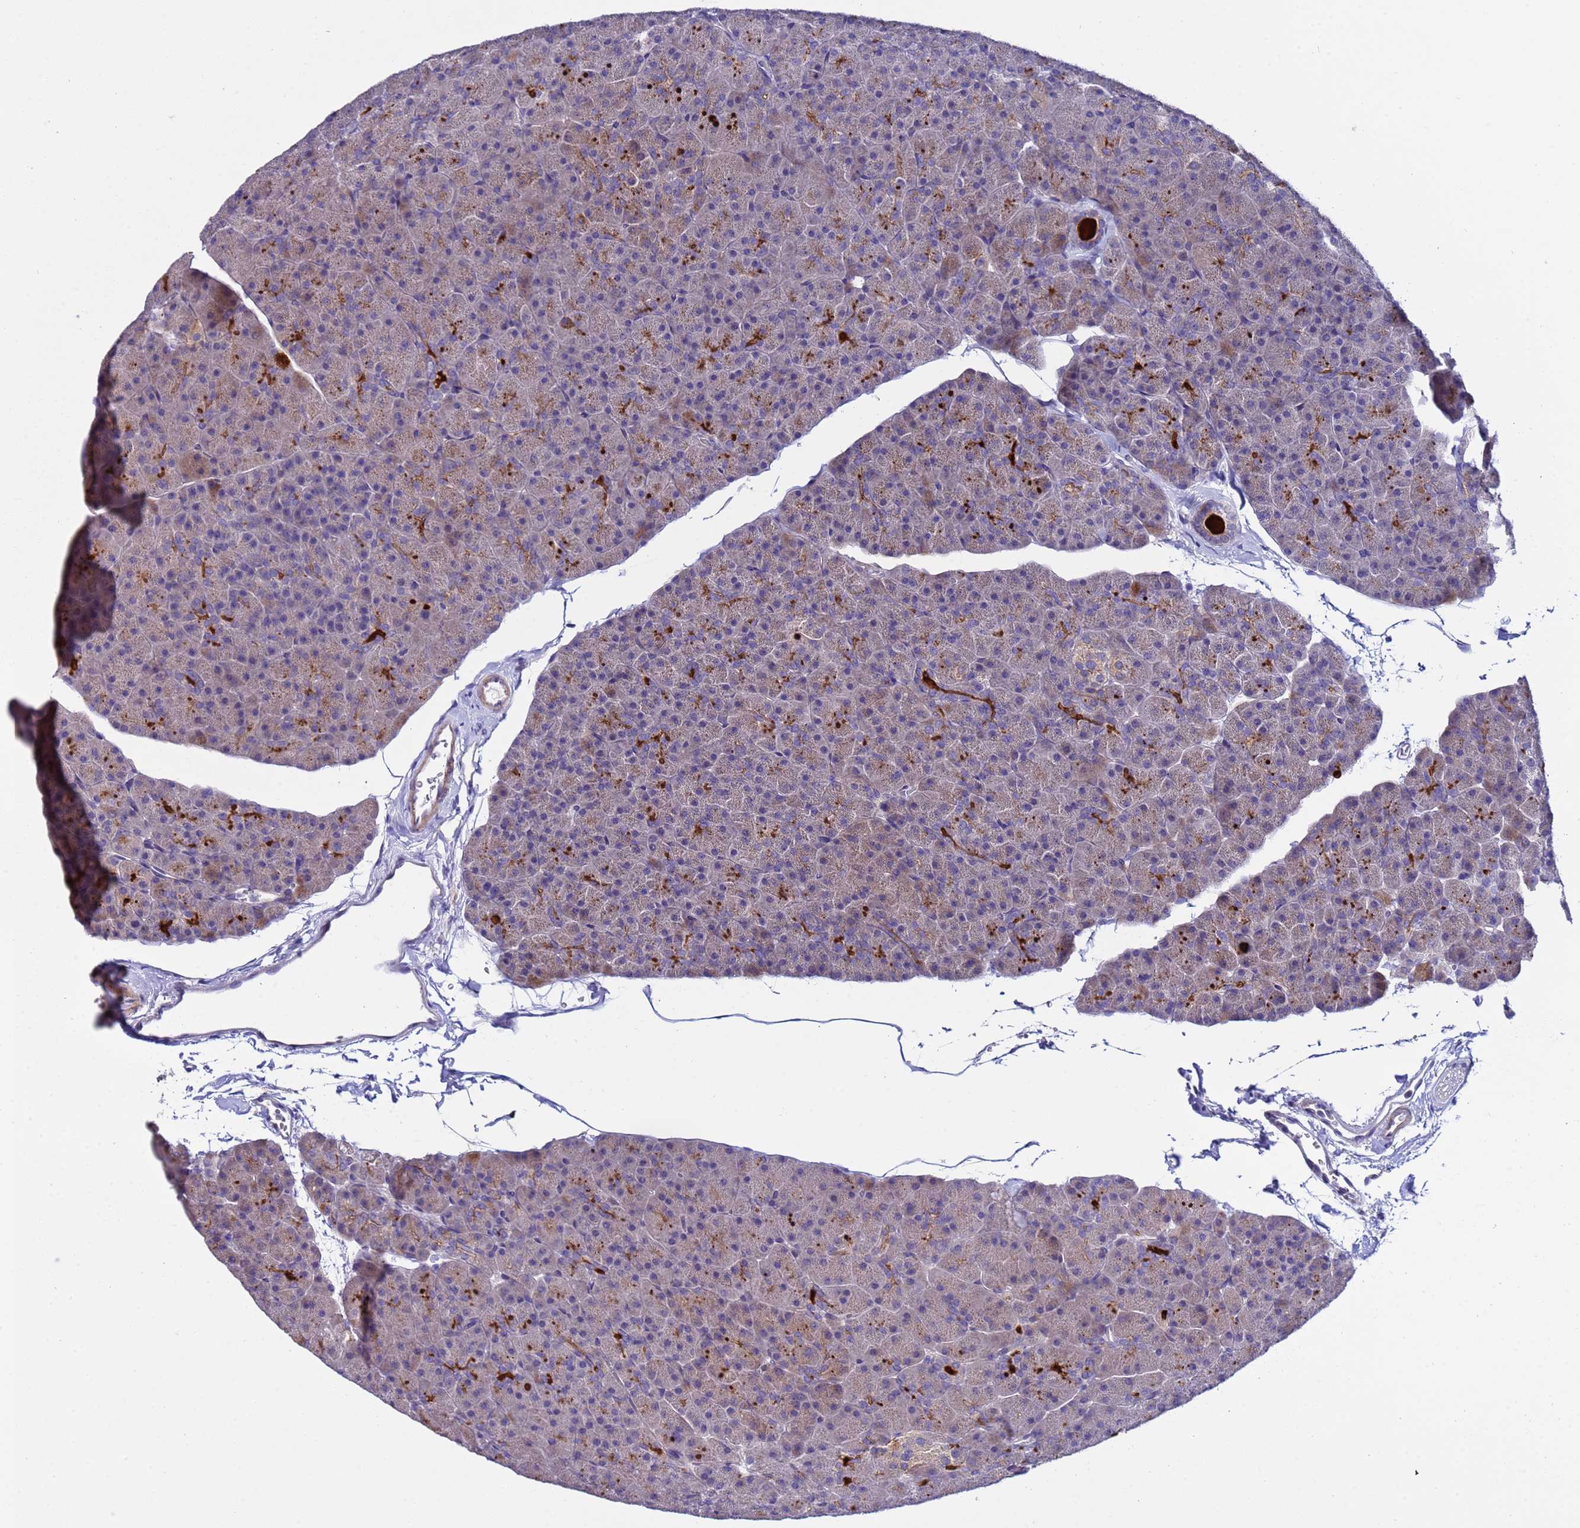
{"staining": {"intensity": "moderate", "quantity": "<25%", "location": "cytoplasmic/membranous"}, "tissue": "pancreas", "cell_type": "Exocrine glandular cells", "image_type": "normal", "snomed": [{"axis": "morphology", "description": "Normal tissue, NOS"}, {"axis": "topography", "description": "Pancreas"}], "caption": "There is low levels of moderate cytoplasmic/membranous staining in exocrine glandular cells of benign pancreas, as demonstrated by immunohistochemical staining (brown color).", "gene": "IGSF11", "patient": {"sex": "male", "age": 36}}